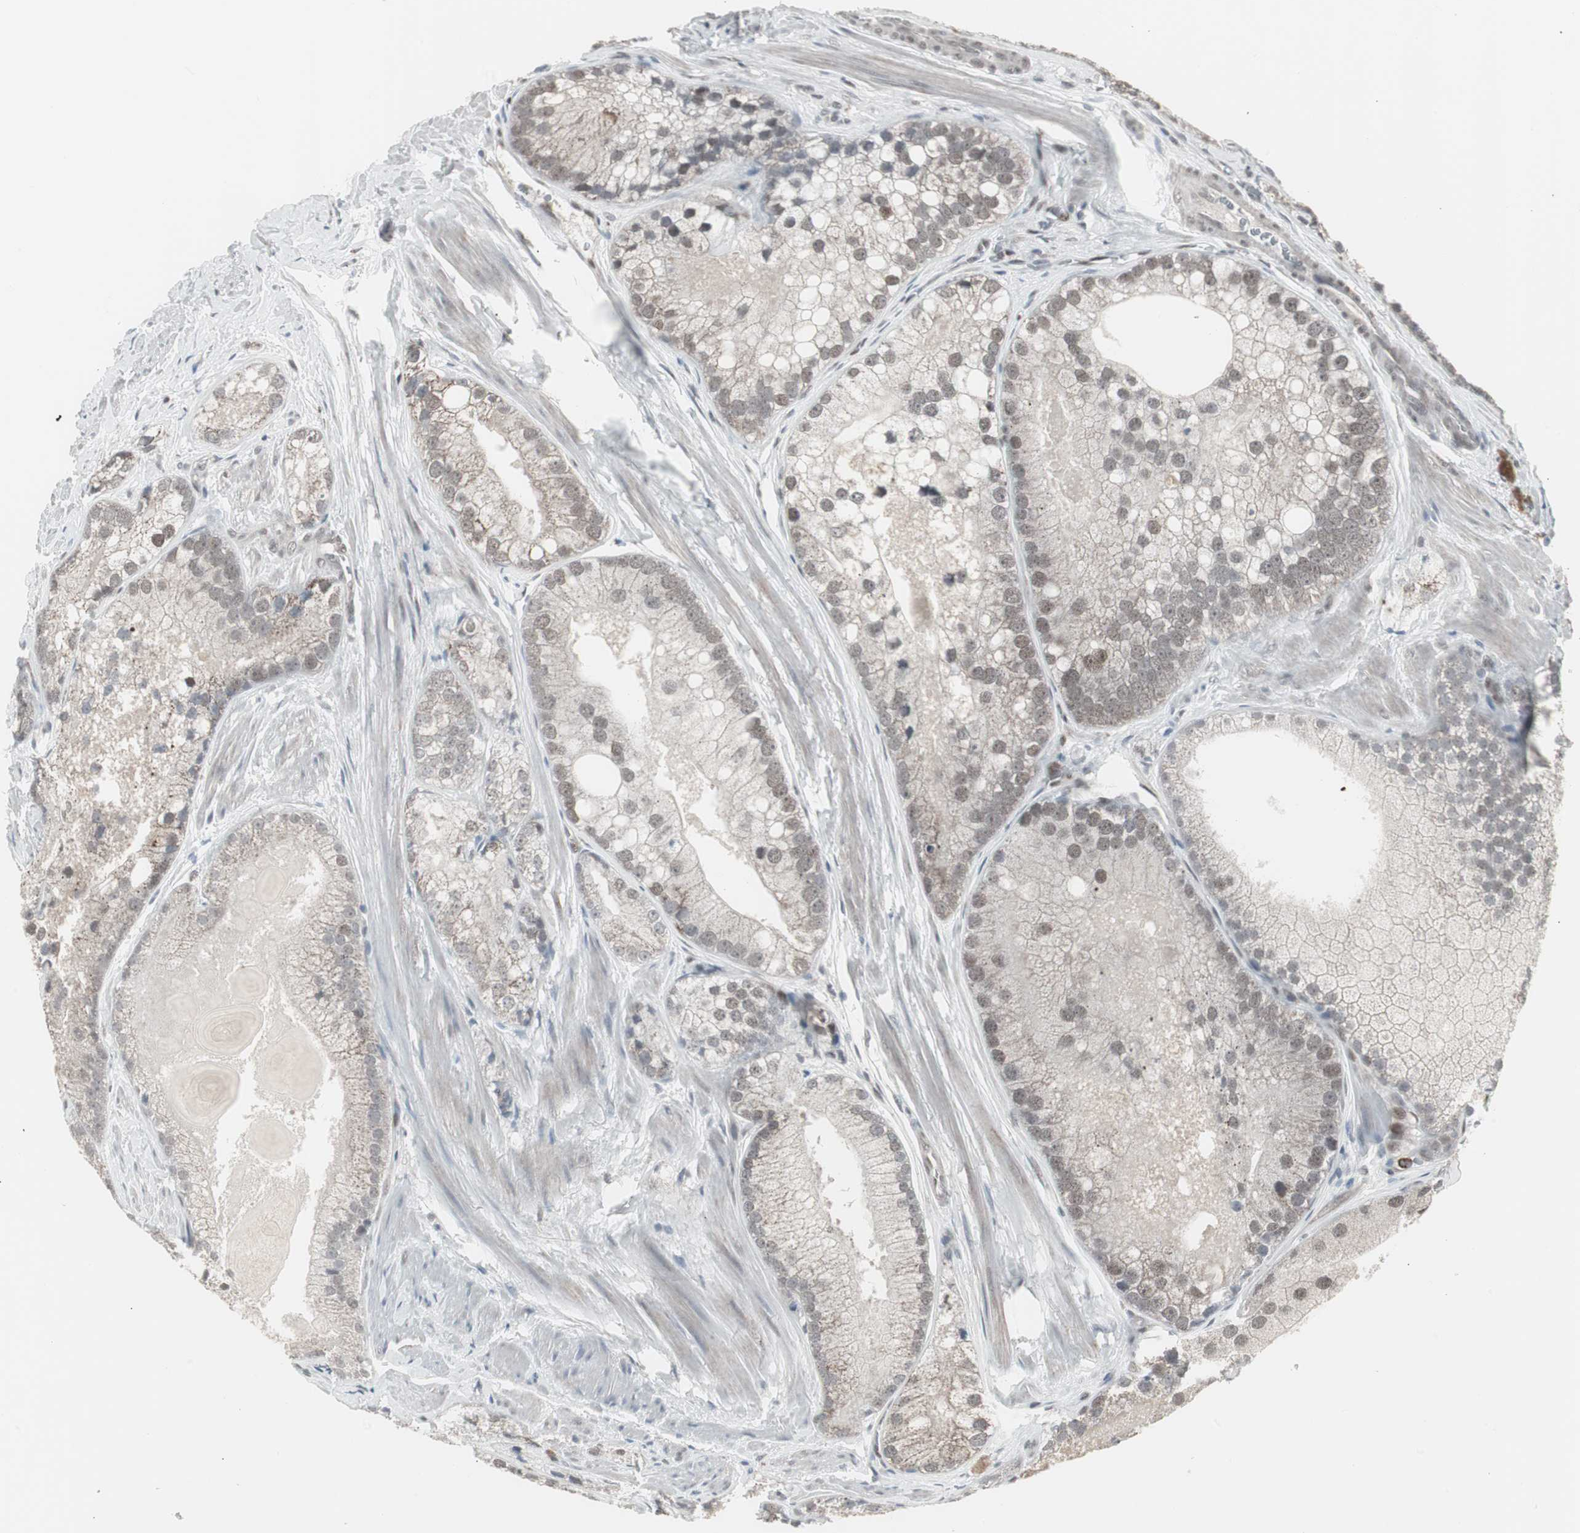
{"staining": {"intensity": "weak", "quantity": ">75%", "location": "nuclear"}, "tissue": "prostate cancer", "cell_type": "Tumor cells", "image_type": "cancer", "snomed": [{"axis": "morphology", "description": "Adenocarcinoma, Low grade"}, {"axis": "topography", "description": "Prostate"}], "caption": "DAB (3,3'-diaminobenzidine) immunohistochemical staining of prostate cancer (adenocarcinoma (low-grade)) shows weak nuclear protein expression in approximately >75% of tumor cells.", "gene": "RXRA", "patient": {"sex": "male", "age": 69}}